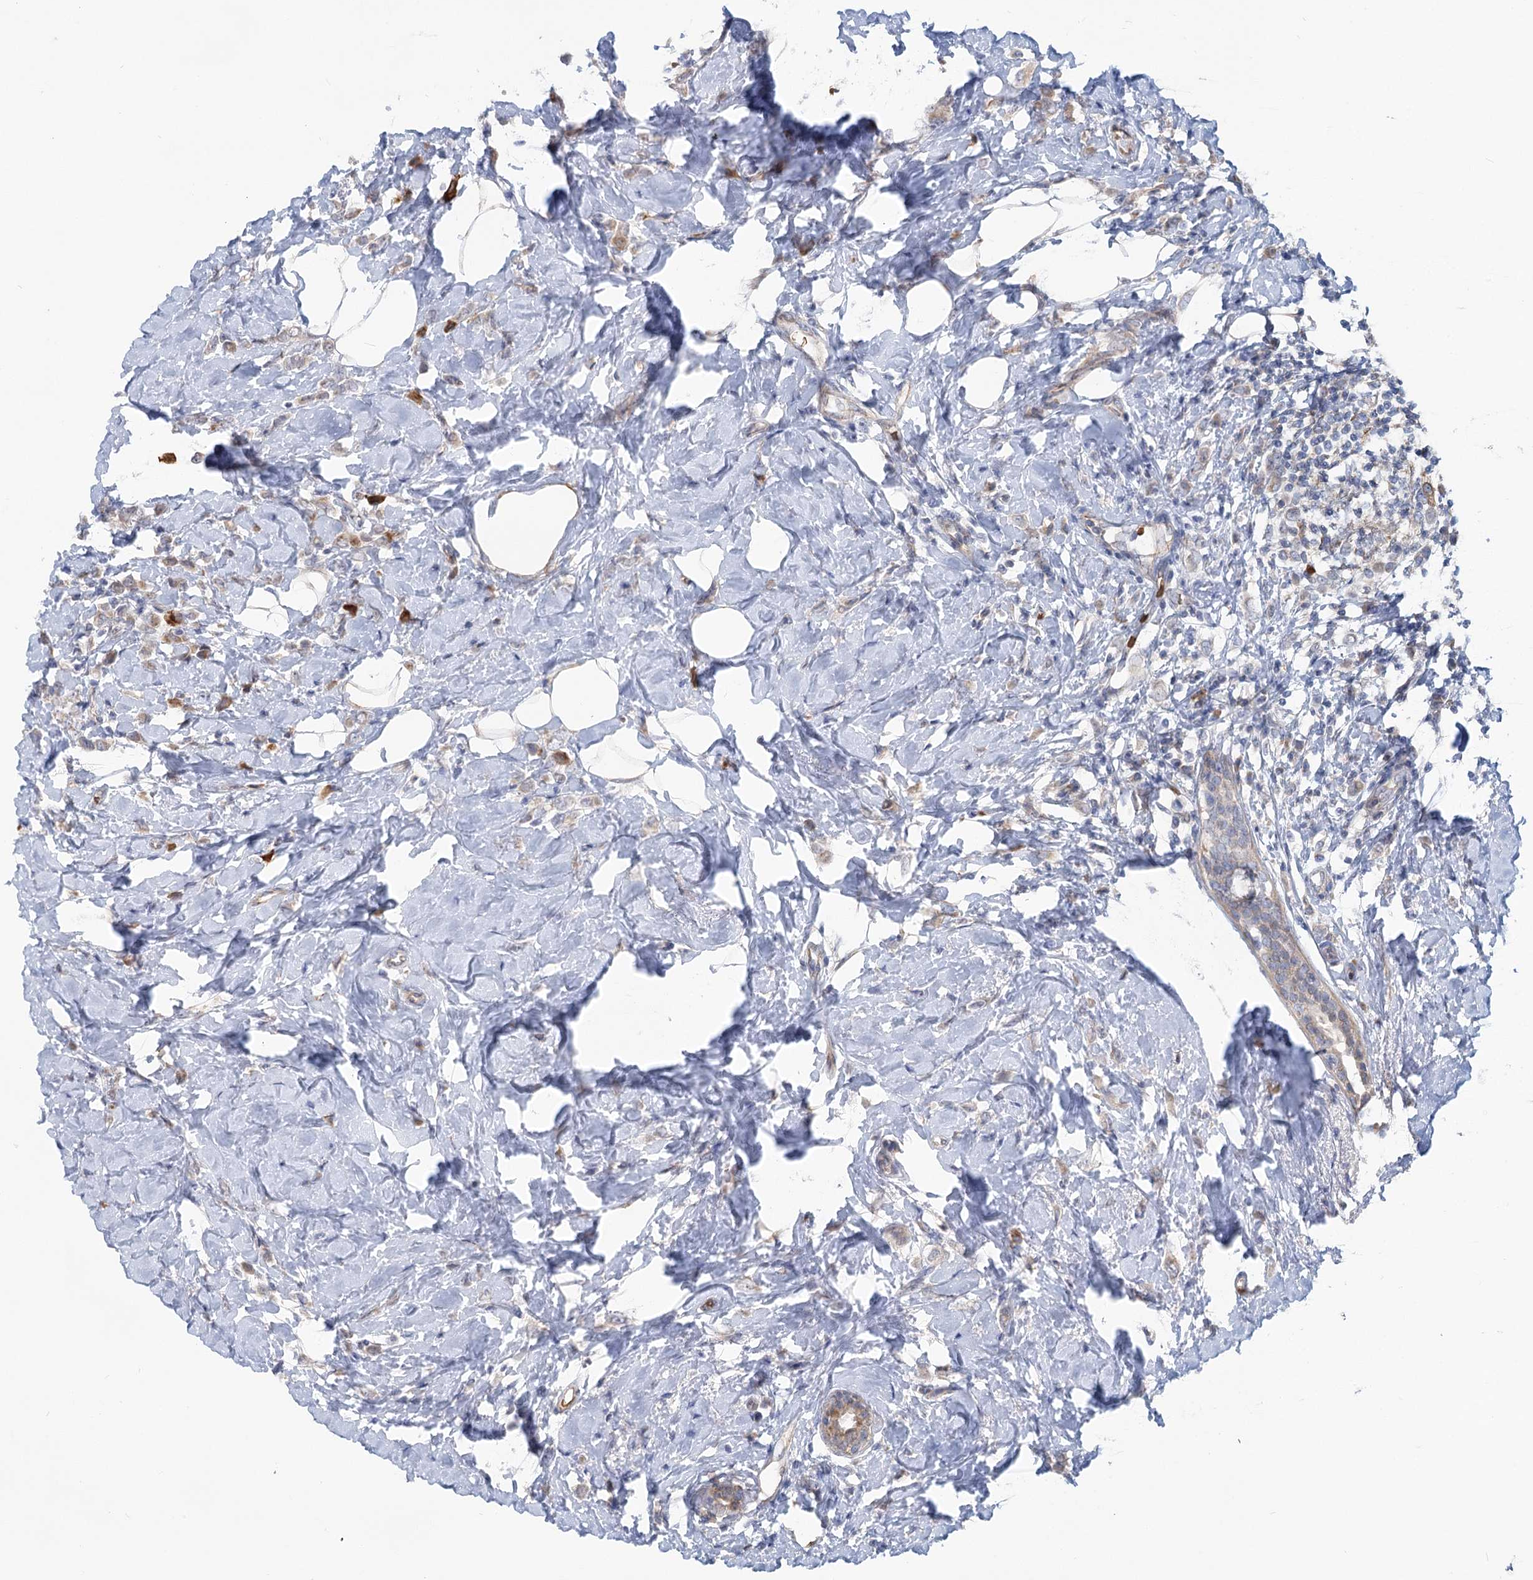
{"staining": {"intensity": "moderate", "quantity": "<25%", "location": "cytoplasmic/membranous"}, "tissue": "breast cancer", "cell_type": "Tumor cells", "image_type": "cancer", "snomed": [{"axis": "morphology", "description": "Lobular carcinoma"}, {"axis": "topography", "description": "Breast"}], "caption": "Breast cancer (lobular carcinoma) was stained to show a protein in brown. There is low levels of moderate cytoplasmic/membranous expression in about <25% of tumor cells. Immunohistochemistry (ihc) stains the protein in brown and the nuclei are stained blue.", "gene": "CIB4", "patient": {"sex": "female", "age": 47}}